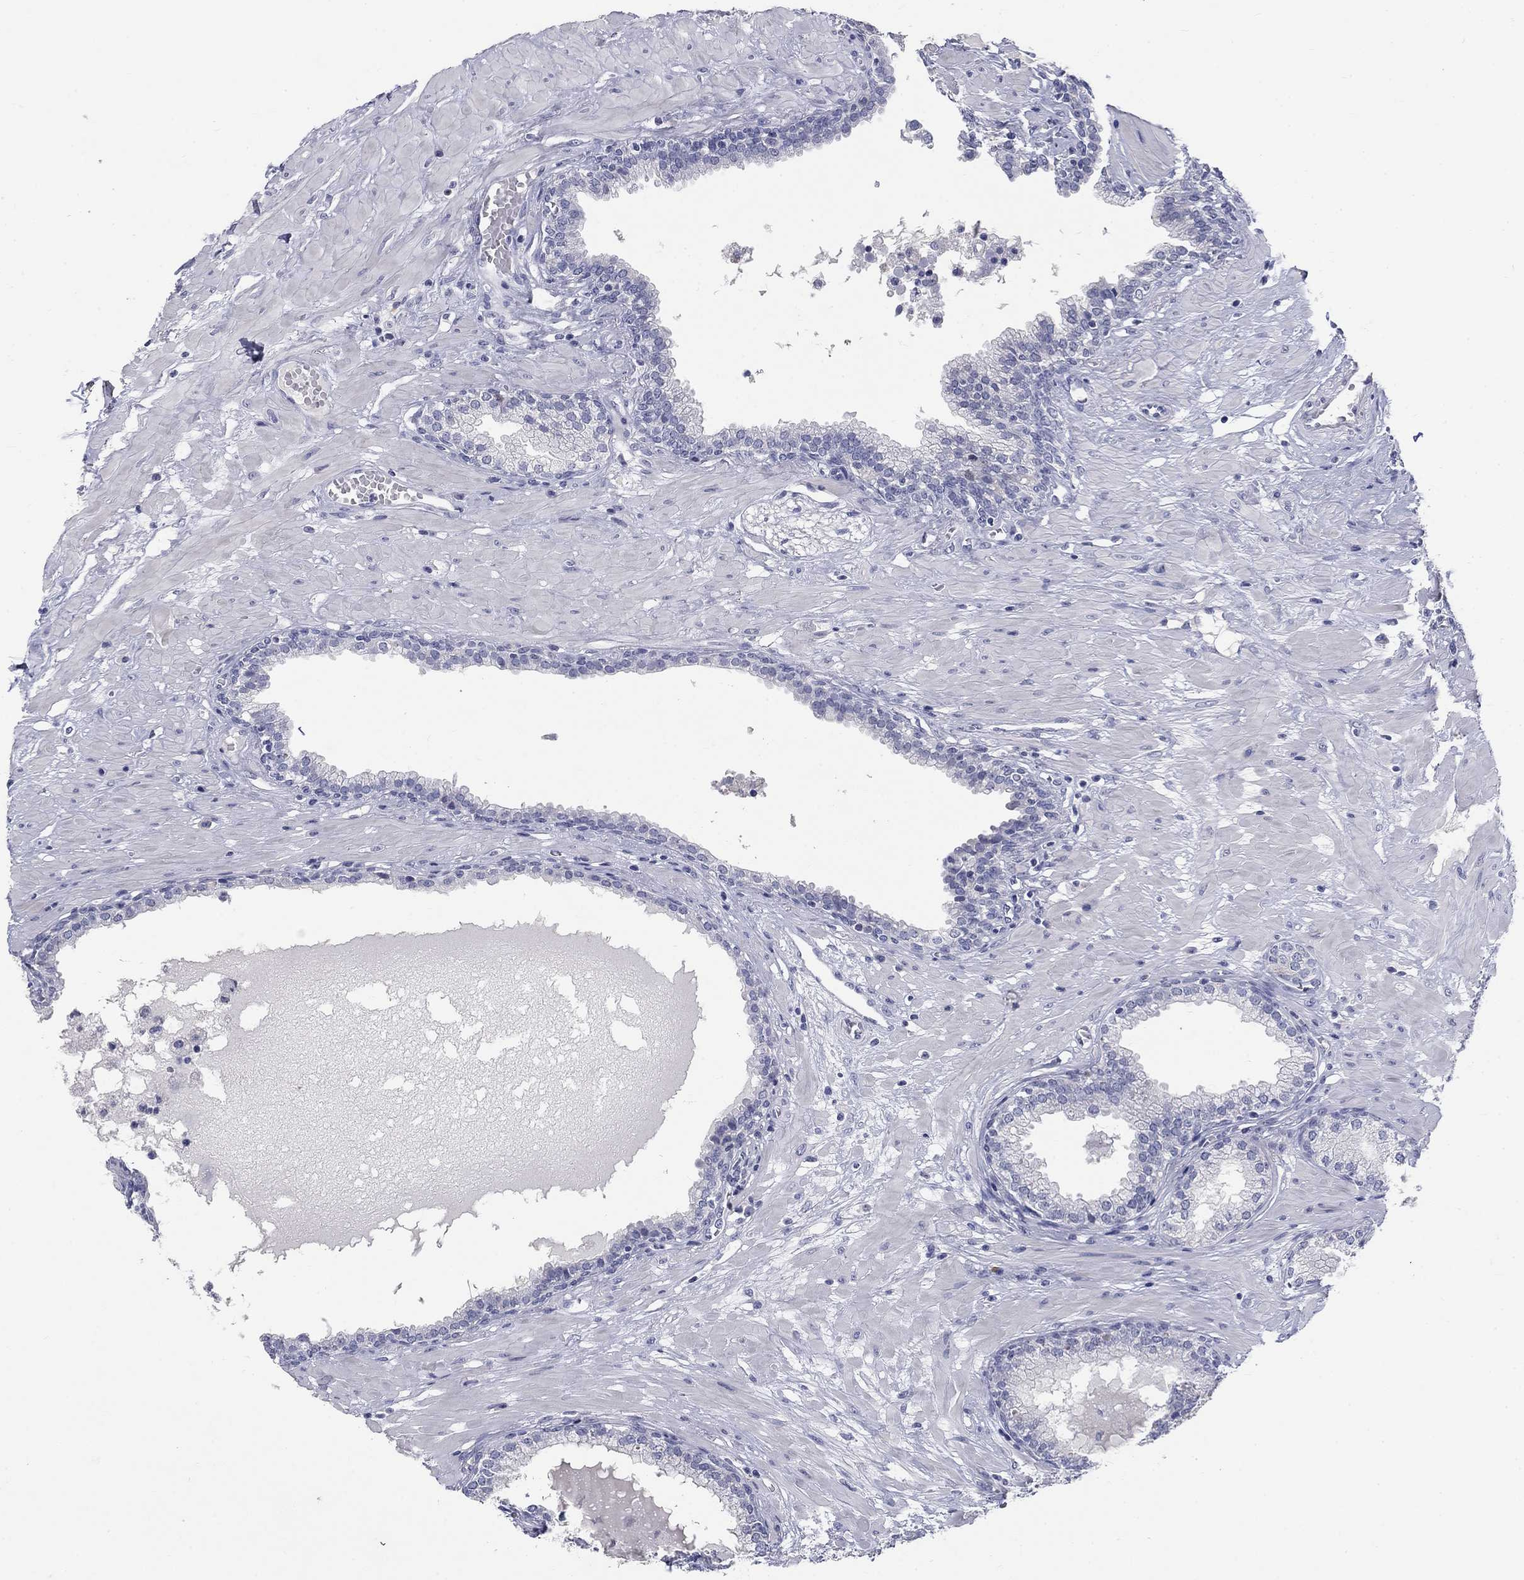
{"staining": {"intensity": "negative", "quantity": "none", "location": "none"}, "tissue": "prostate", "cell_type": "Glandular cells", "image_type": "normal", "snomed": [{"axis": "morphology", "description": "Normal tissue, NOS"}, {"axis": "topography", "description": "Prostate"}], "caption": "A photomicrograph of prostate stained for a protein displays no brown staining in glandular cells. The staining was performed using DAB to visualize the protein expression in brown, while the nuclei were stained in blue with hematoxylin (Magnification: 20x).", "gene": "ELAVL4", "patient": {"sex": "male", "age": 64}}